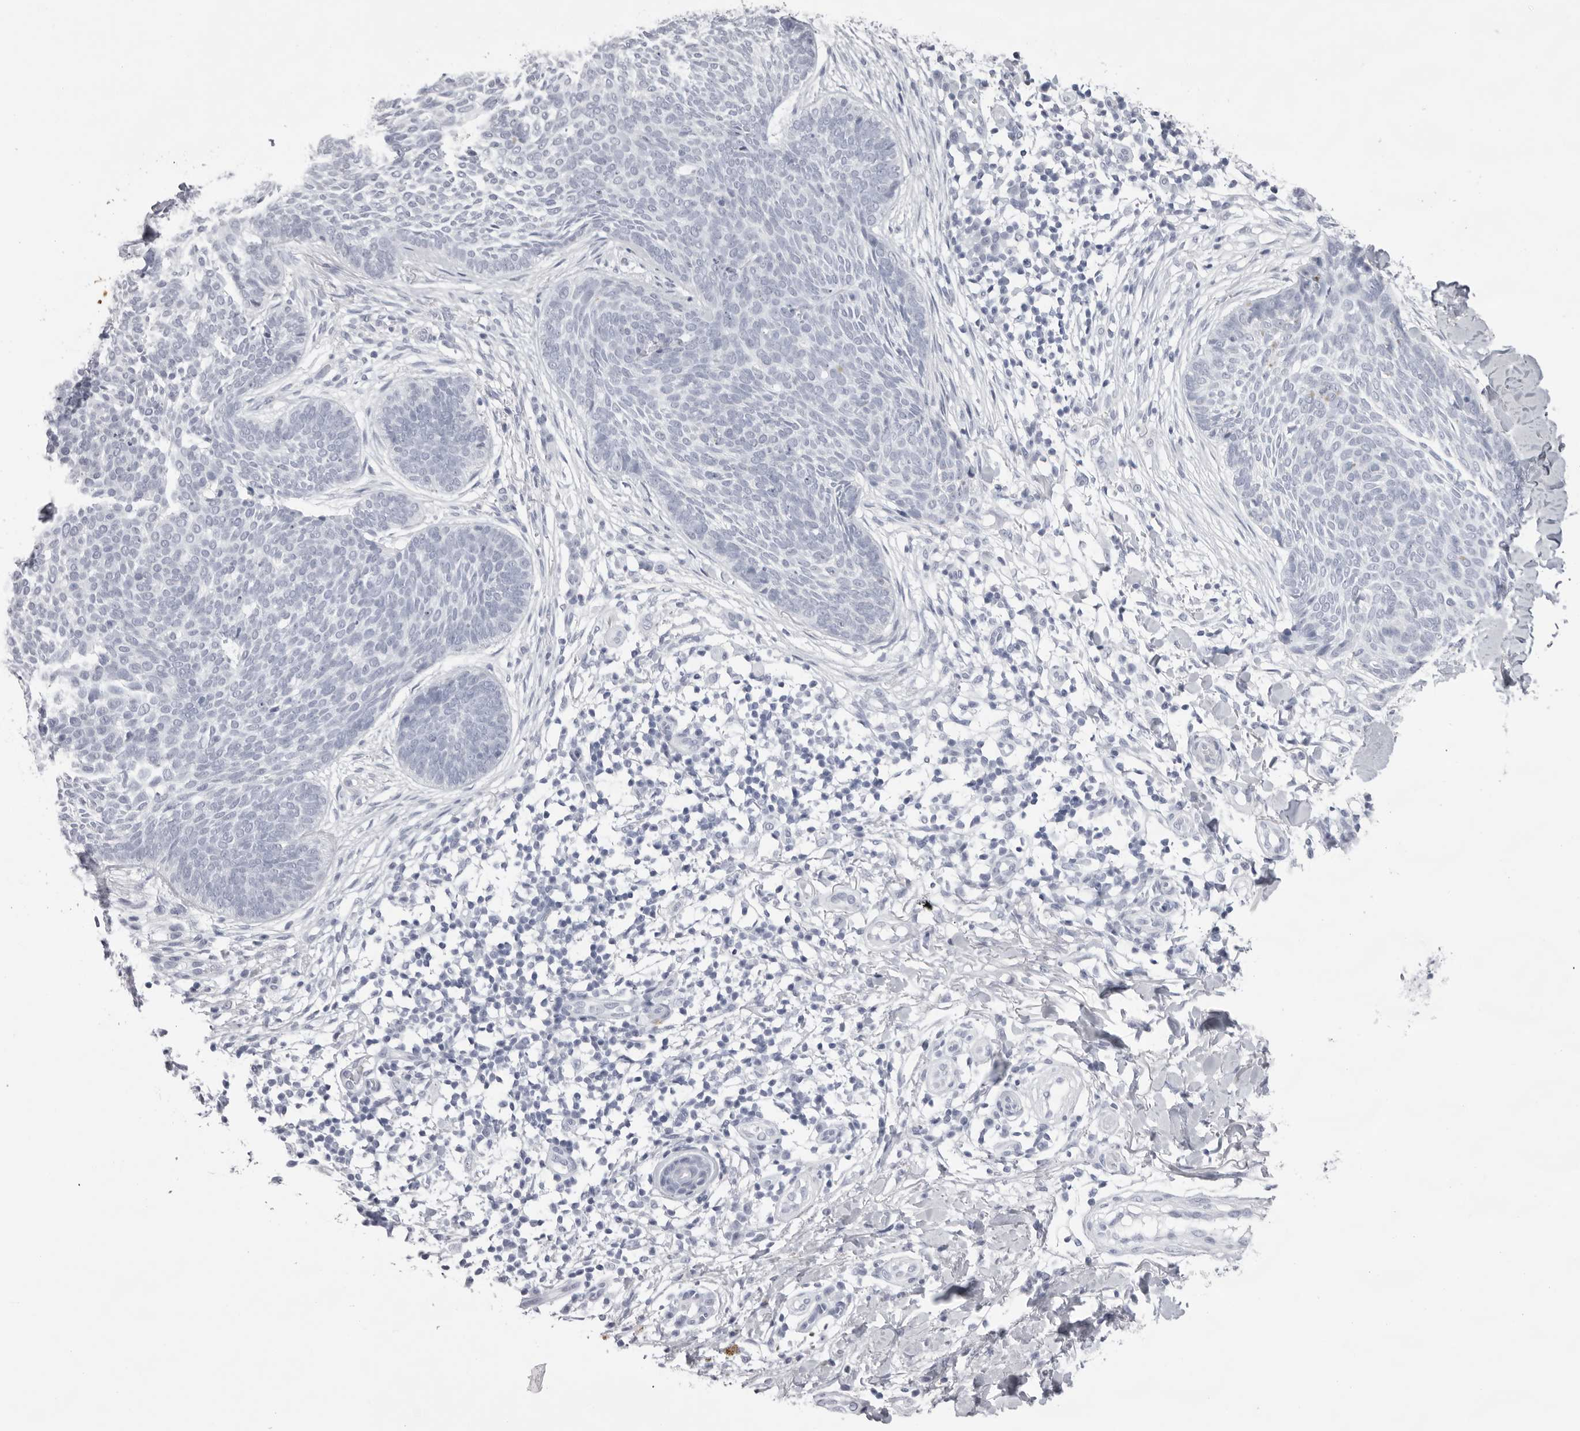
{"staining": {"intensity": "negative", "quantity": "none", "location": "none"}, "tissue": "skin cancer", "cell_type": "Tumor cells", "image_type": "cancer", "snomed": [{"axis": "morphology", "description": "Basal cell carcinoma"}, {"axis": "topography", "description": "Skin"}], "caption": "Image shows no protein positivity in tumor cells of skin cancer tissue. (IHC, brightfield microscopy, high magnification).", "gene": "SPTA1", "patient": {"sex": "female", "age": 64}}